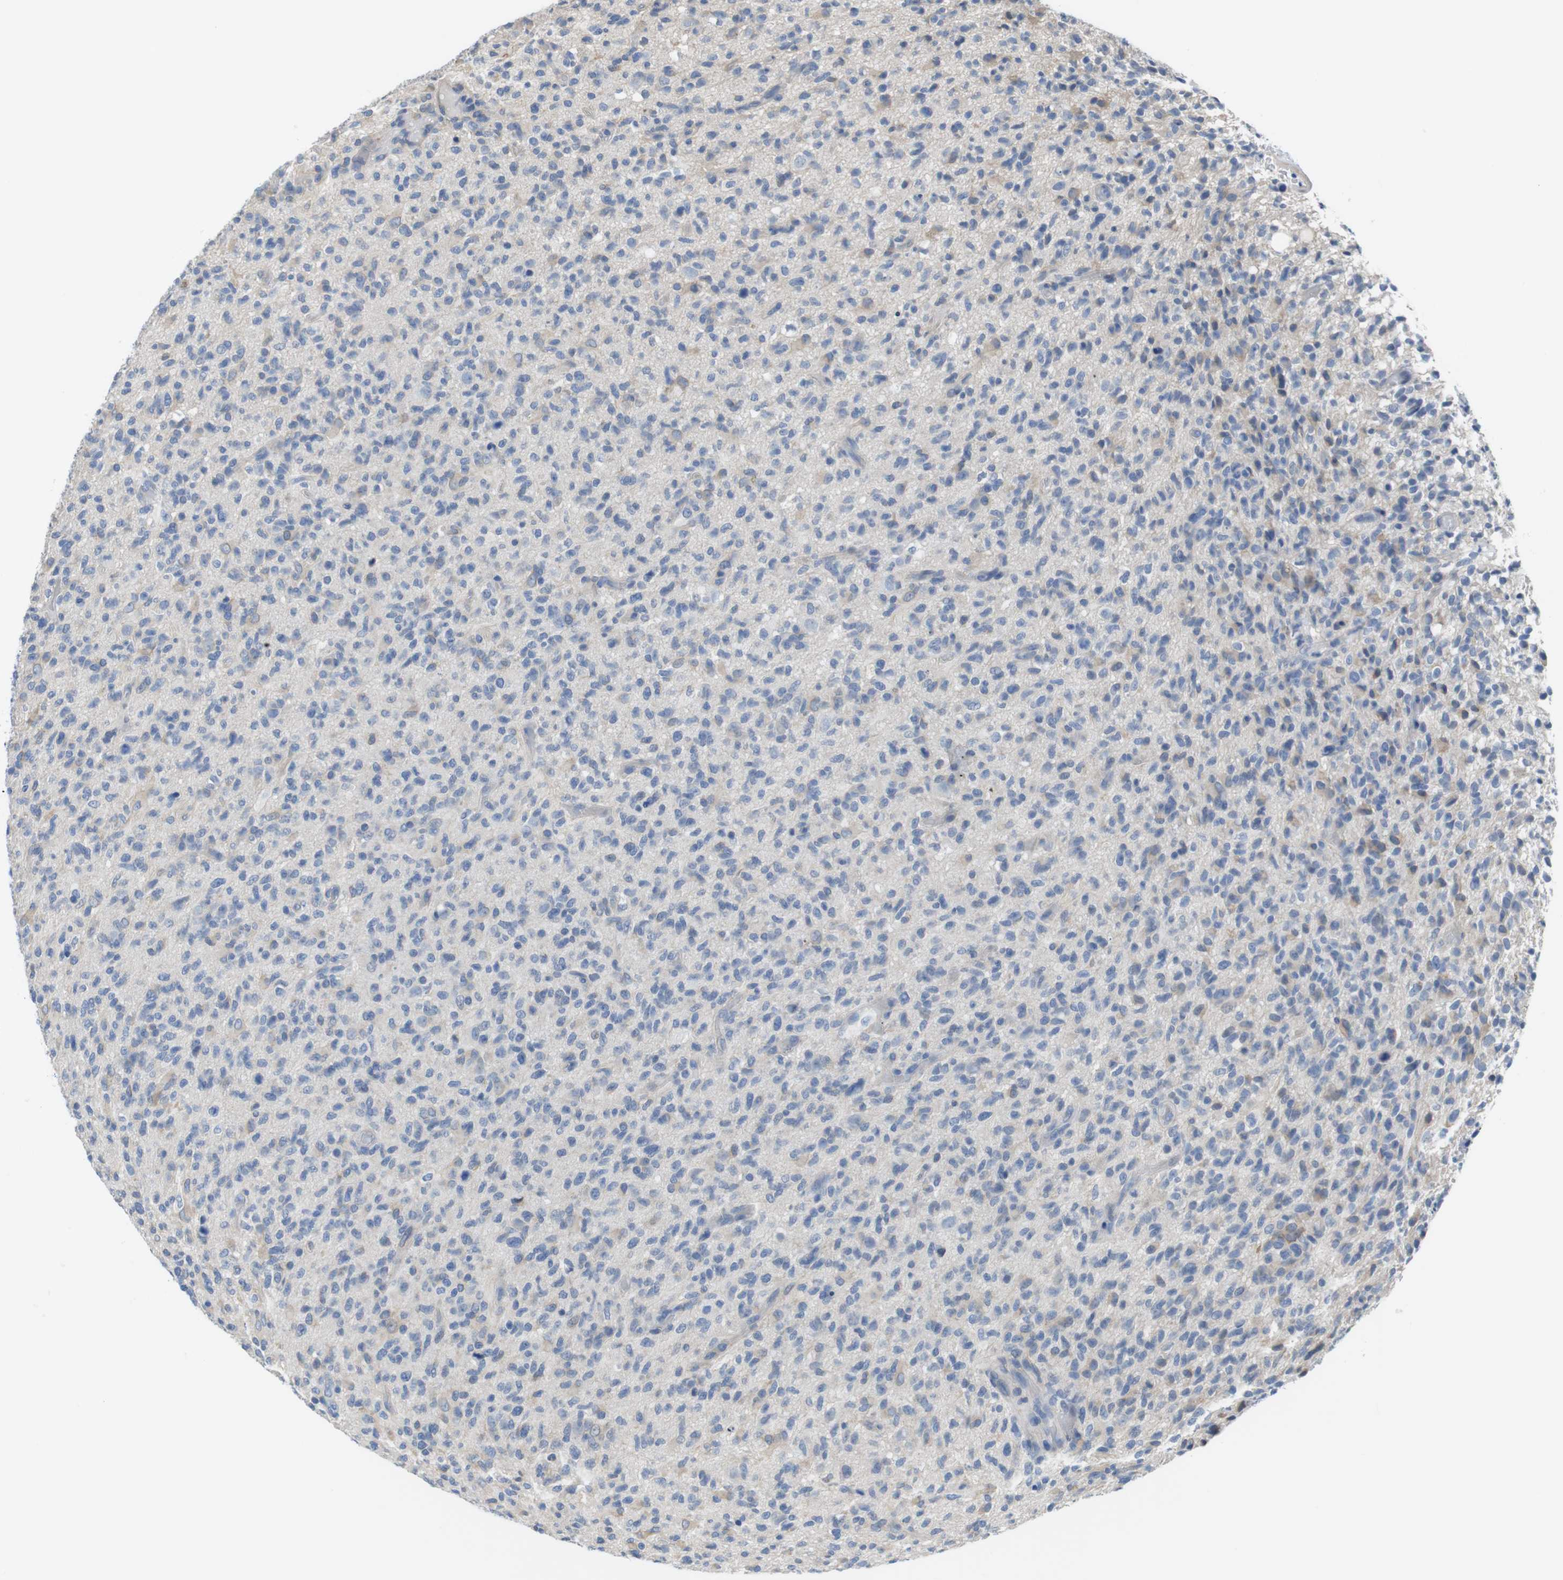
{"staining": {"intensity": "weak", "quantity": "<25%", "location": "cytoplasmic/membranous"}, "tissue": "glioma", "cell_type": "Tumor cells", "image_type": "cancer", "snomed": [{"axis": "morphology", "description": "Glioma, malignant, High grade"}, {"axis": "topography", "description": "Brain"}], "caption": "IHC of human glioma demonstrates no positivity in tumor cells.", "gene": "CDH8", "patient": {"sex": "male", "age": 71}}